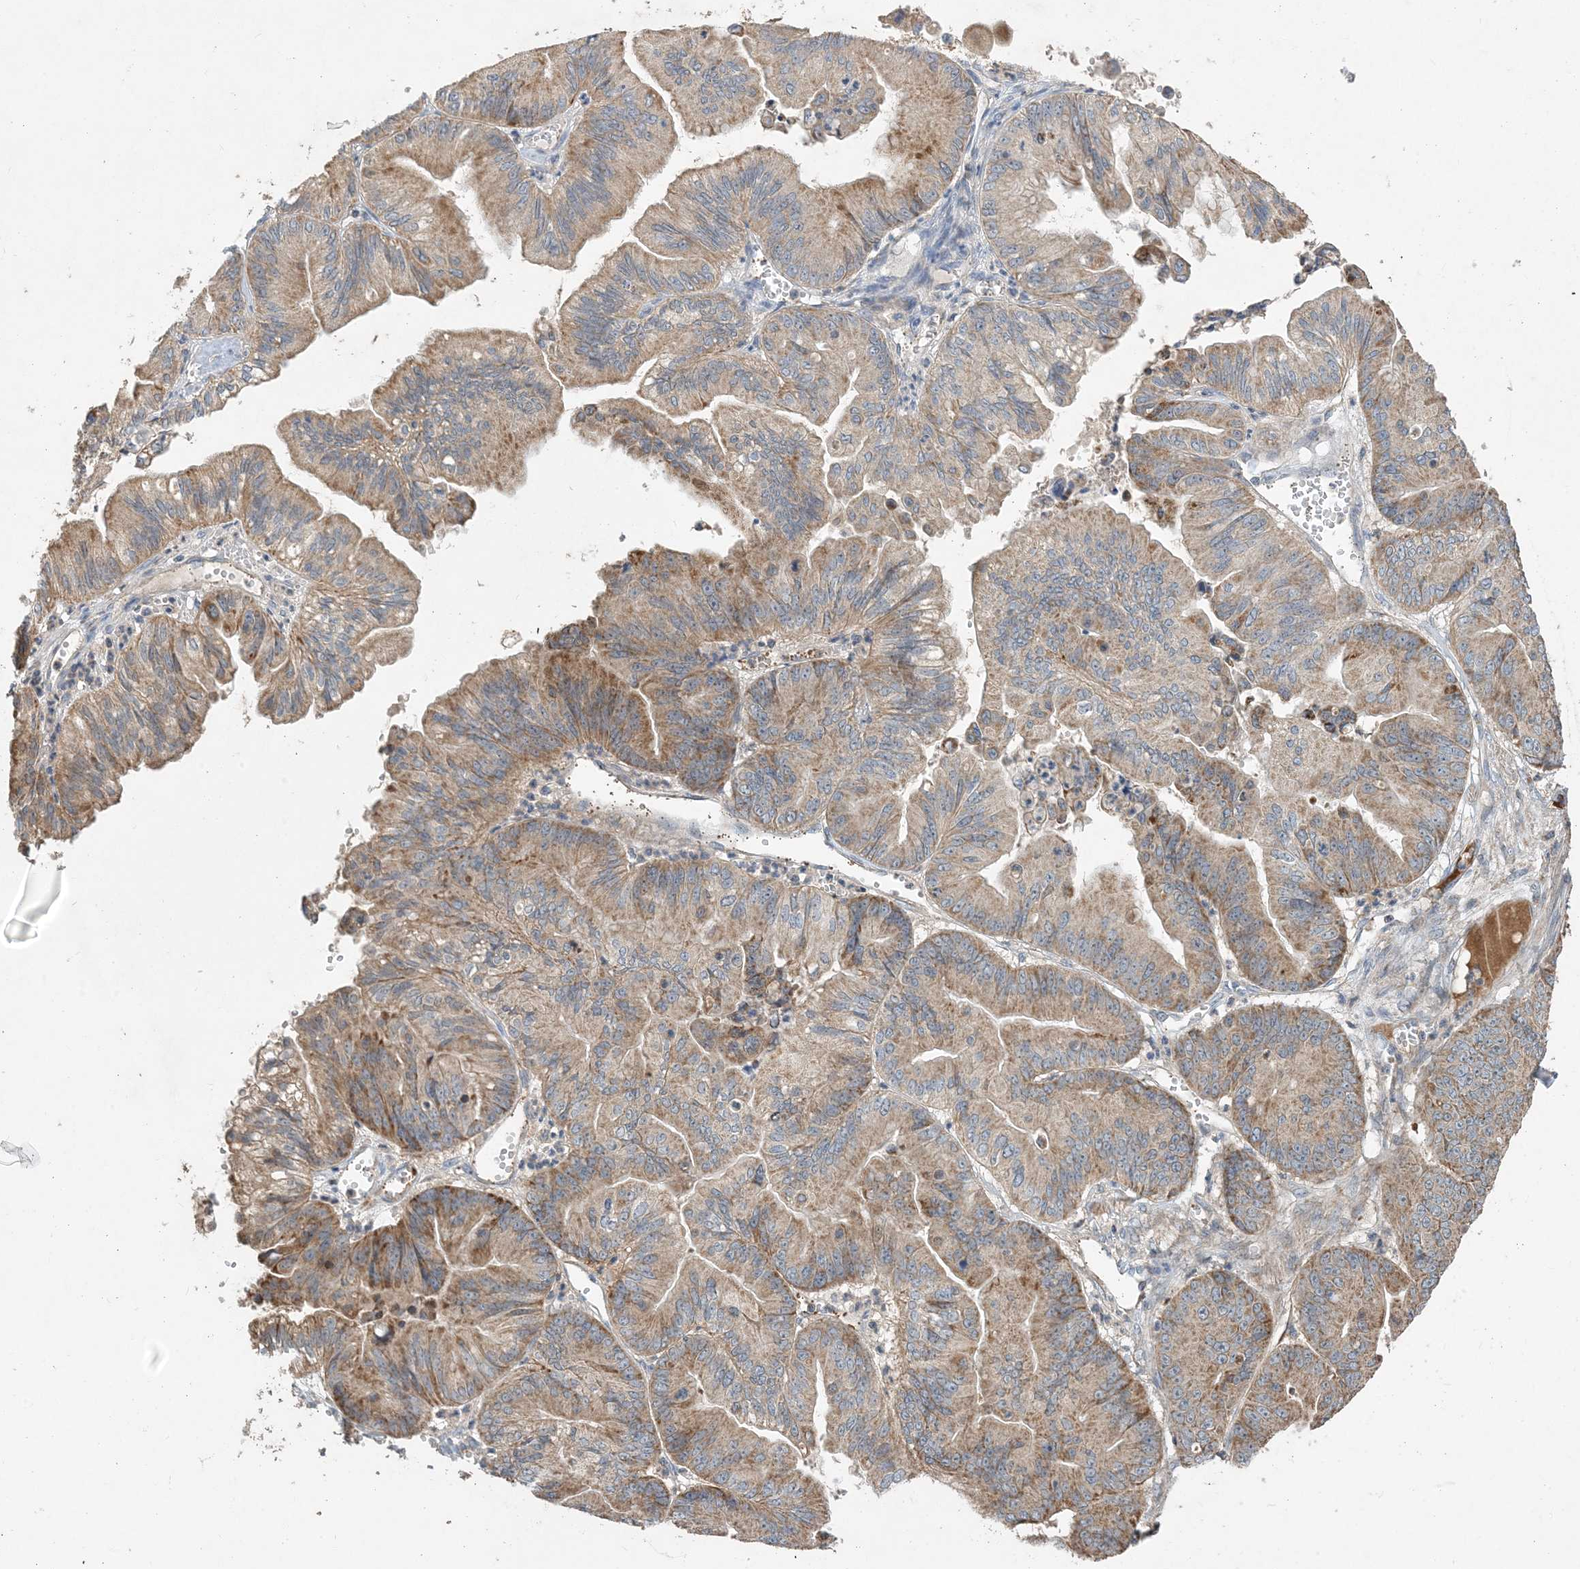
{"staining": {"intensity": "moderate", "quantity": "25%-75%", "location": "cytoplasmic/membranous"}, "tissue": "ovarian cancer", "cell_type": "Tumor cells", "image_type": "cancer", "snomed": [{"axis": "morphology", "description": "Cystadenocarcinoma, mucinous, NOS"}, {"axis": "topography", "description": "Ovary"}], "caption": "Immunohistochemistry (IHC) histopathology image of neoplastic tissue: mucinous cystadenocarcinoma (ovarian) stained using IHC reveals medium levels of moderate protein expression localized specifically in the cytoplasmic/membranous of tumor cells, appearing as a cytoplasmic/membranous brown color.", "gene": "ECHDC1", "patient": {"sex": "female", "age": 71}}